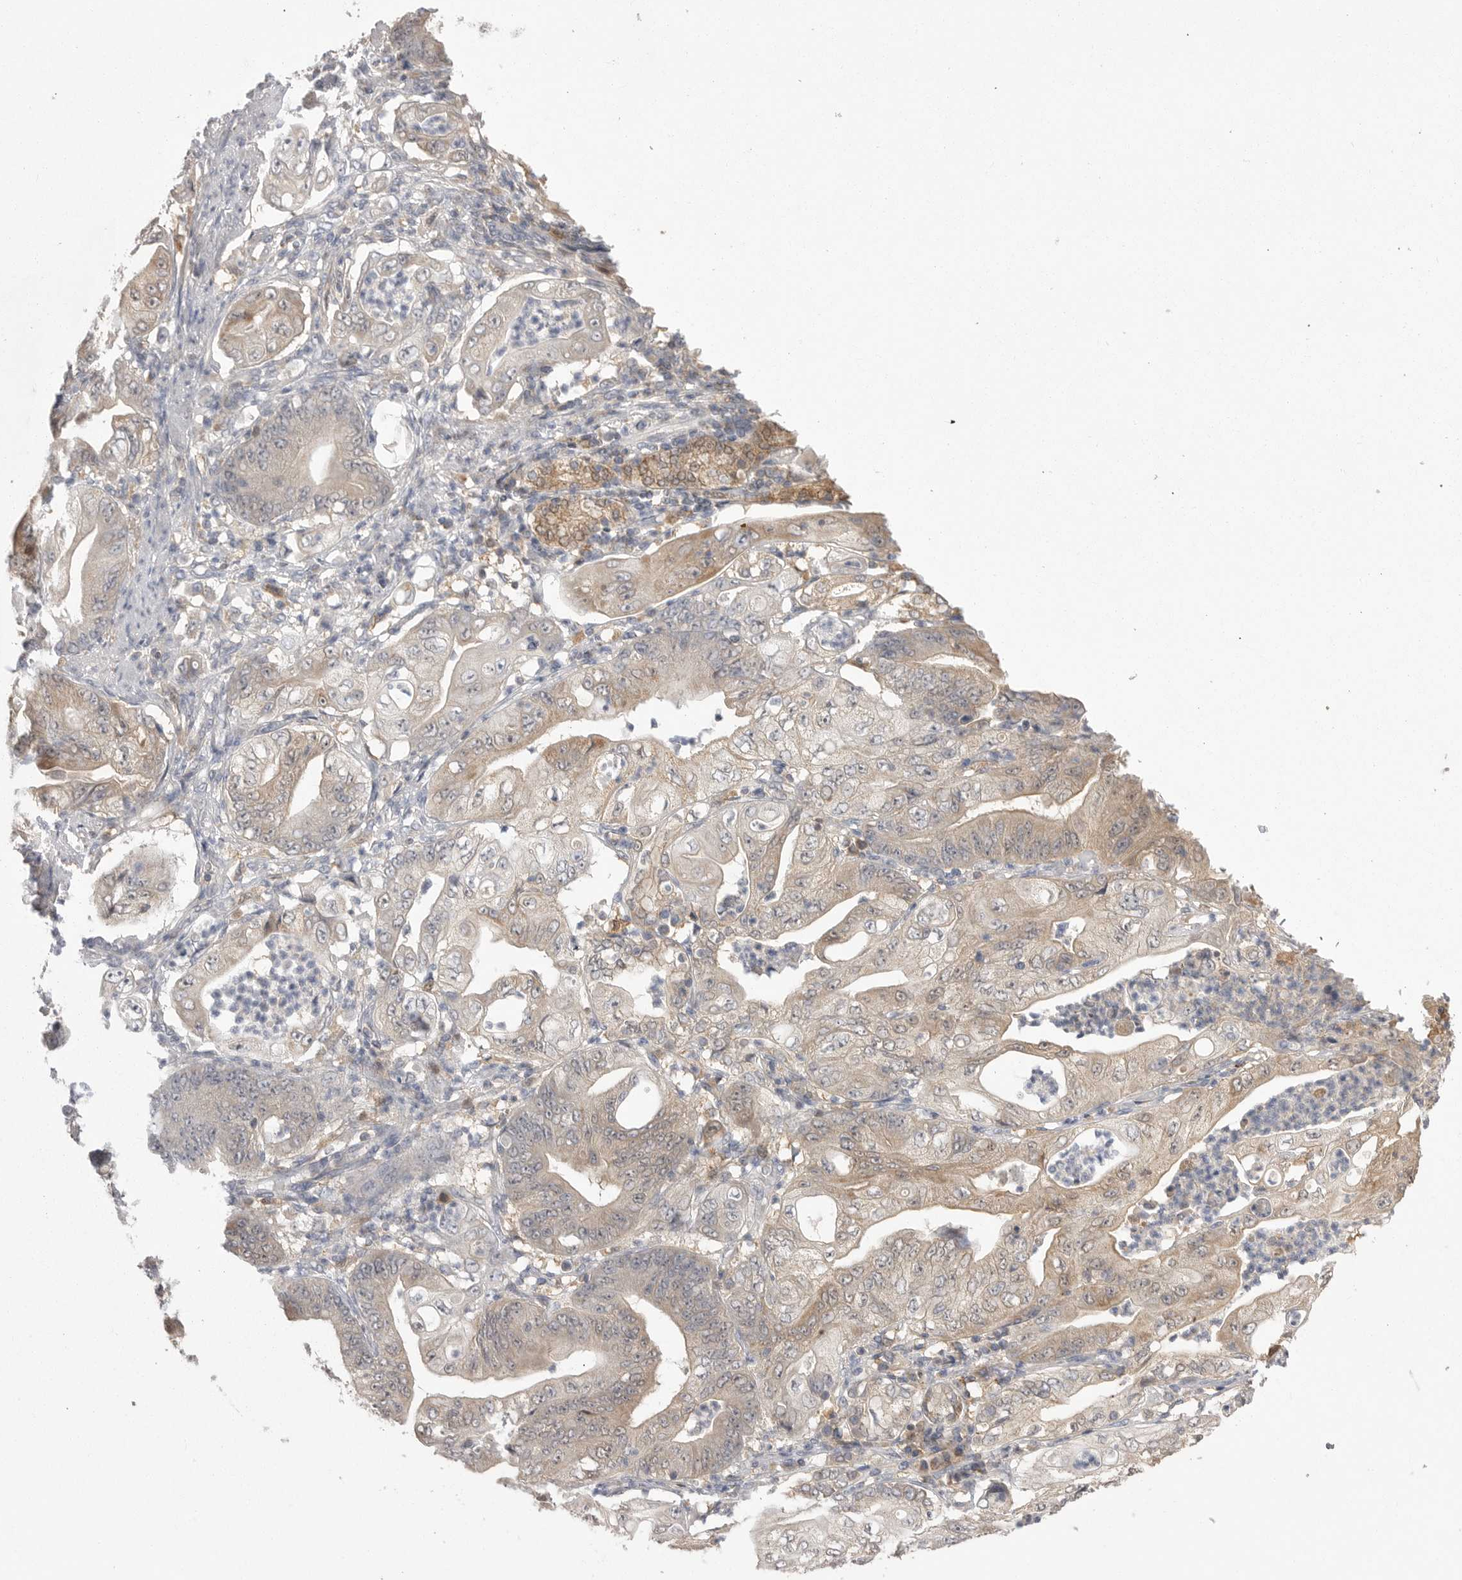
{"staining": {"intensity": "weak", "quantity": ">75%", "location": "cytoplasmic/membranous"}, "tissue": "stomach cancer", "cell_type": "Tumor cells", "image_type": "cancer", "snomed": [{"axis": "morphology", "description": "Adenocarcinoma, NOS"}, {"axis": "topography", "description": "Stomach"}], "caption": "Stomach adenocarcinoma tissue shows weak cytoplasmic/membranous expression in approximately >75% of tumor cells, visualized by immunohistochemistry.", "gene": "KYAT3", "patient": {"sex": "female", "age": 73}}